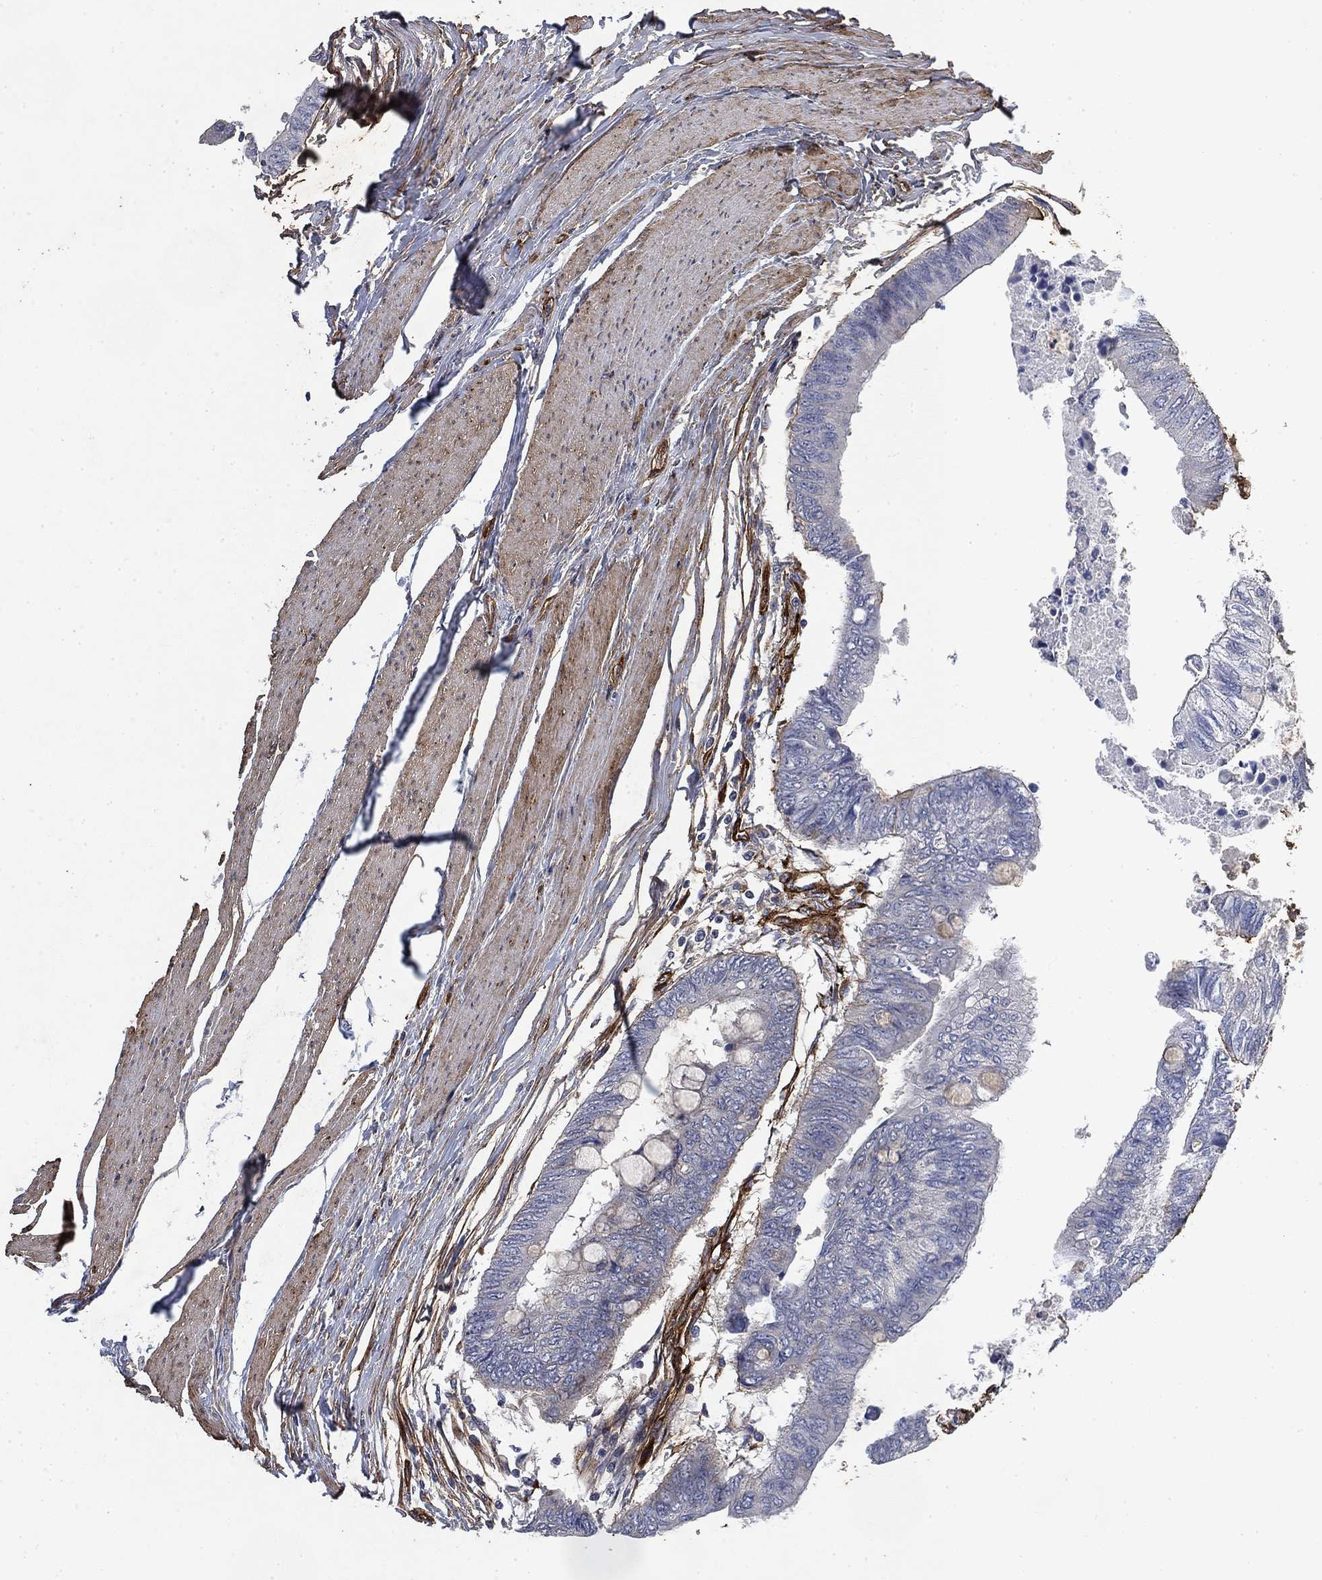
{"staining": {"intensity": "negative", "quantity": "none", "location": "none"}, "tissue": "colorectal cancer", "cell_type": "Tumor cells", "image_type": "cancer", "snomed": [{"axis": "morphology", "description": "Normal tissue, NOS"}, {"axis": "morphology", "description": "Adenocarcinoma, NOS"}, {"axis": "topography", "description": "Rectum"}, {"axis": "topography", "description": "Peripheral nerve tissue"}], "caption": "DAB immunohistochemical staining of adenocarcinoma (colorectal) shows no significant positivity in tumor cells.", "gene": "COL4A2", "patient": {"sex": "male", "age": 92}}